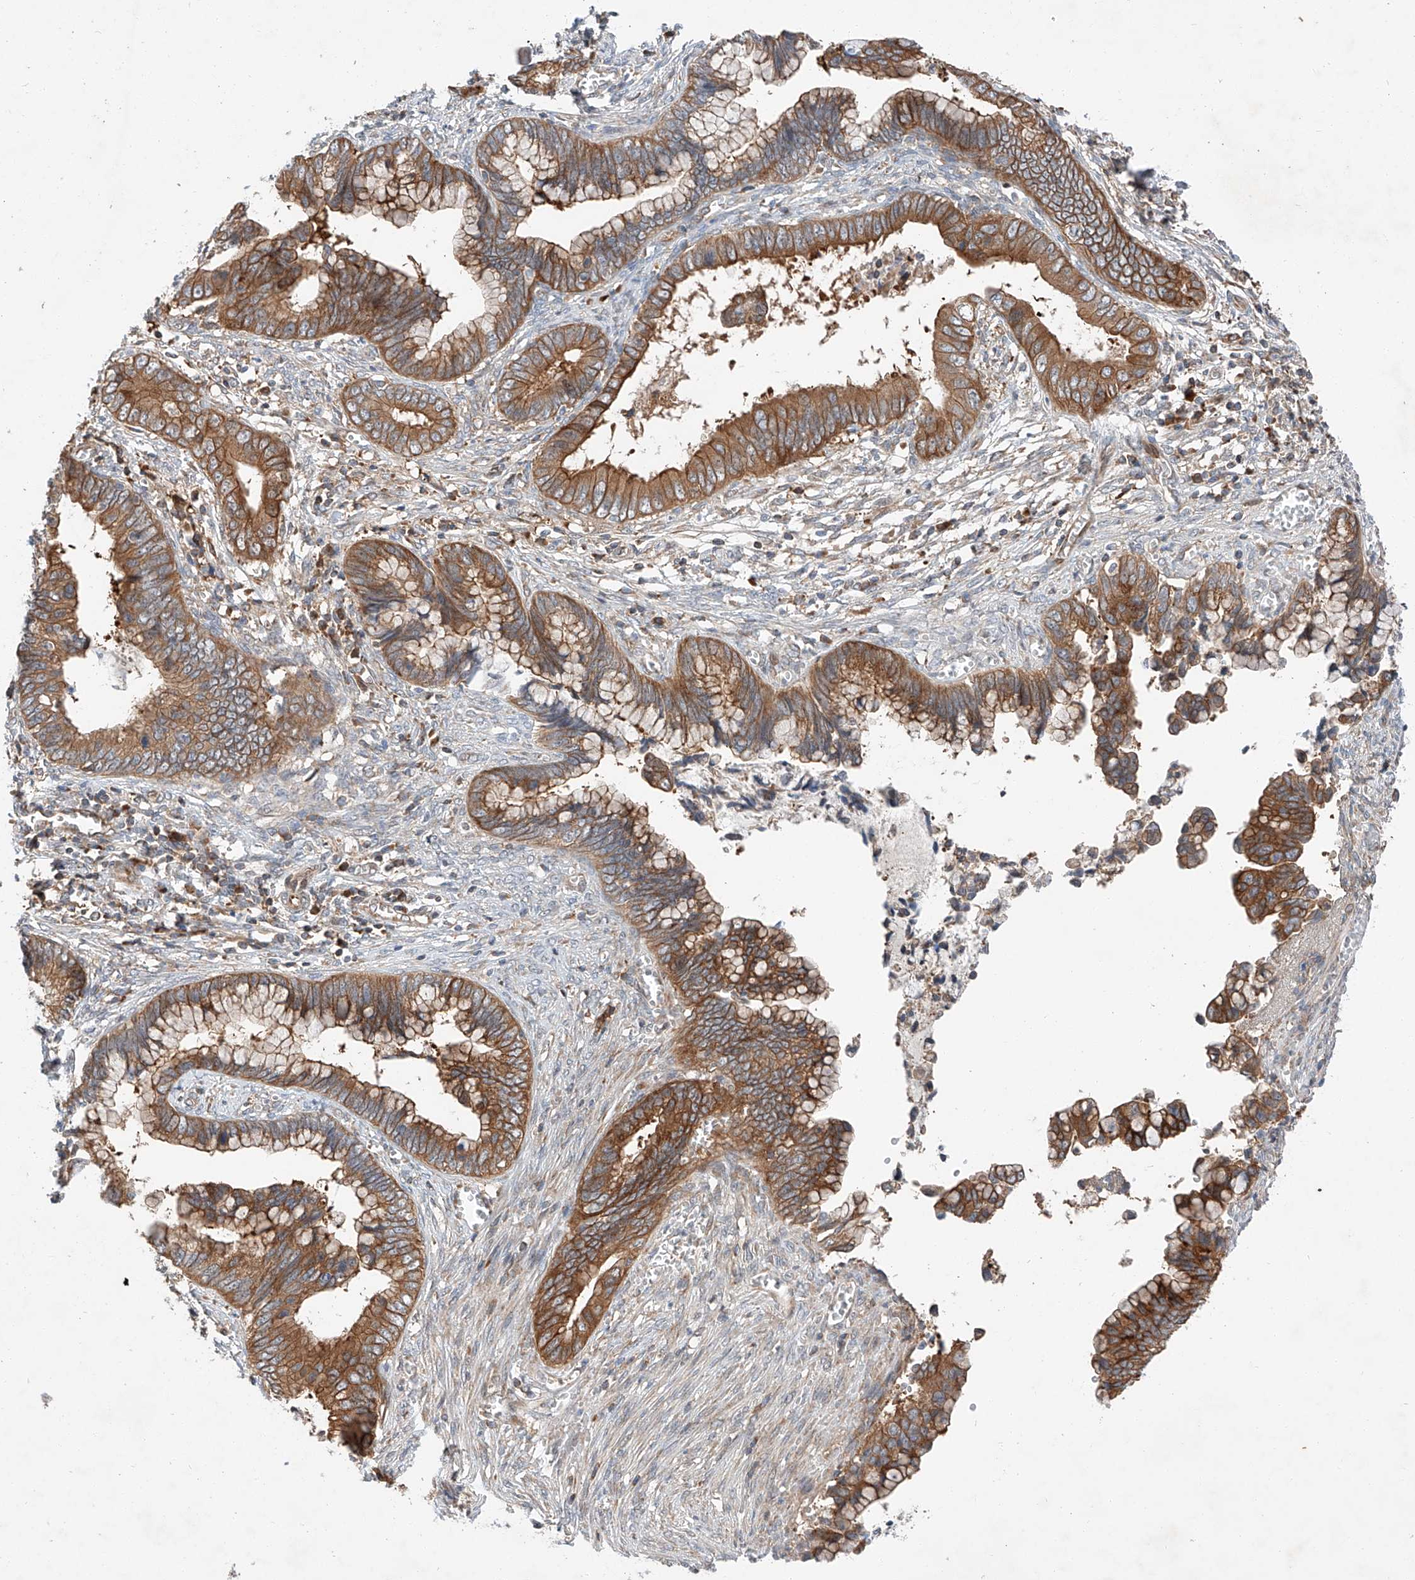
{"staining": {"intensity": "moderate", "quantity": ">75%", "location": "cytoplasmic/membranous"}, "tissue": "cervical cancer", "cell_type": "Tumor cells", "image_type": "cancer", "snomed": [{"axis": "morphology", "description": "Adenocarcinoma, NOS"}, {"axis": "topography", "description": "Cervix"}], "caption": "Protein analysis of cervical adenocarcinoma tissue shows moderate cytoplasmic/membranous positivity in about >75% of tumor cells.", "gene": "RUSC1", "patient": {"sex": "female", "age": 44}}